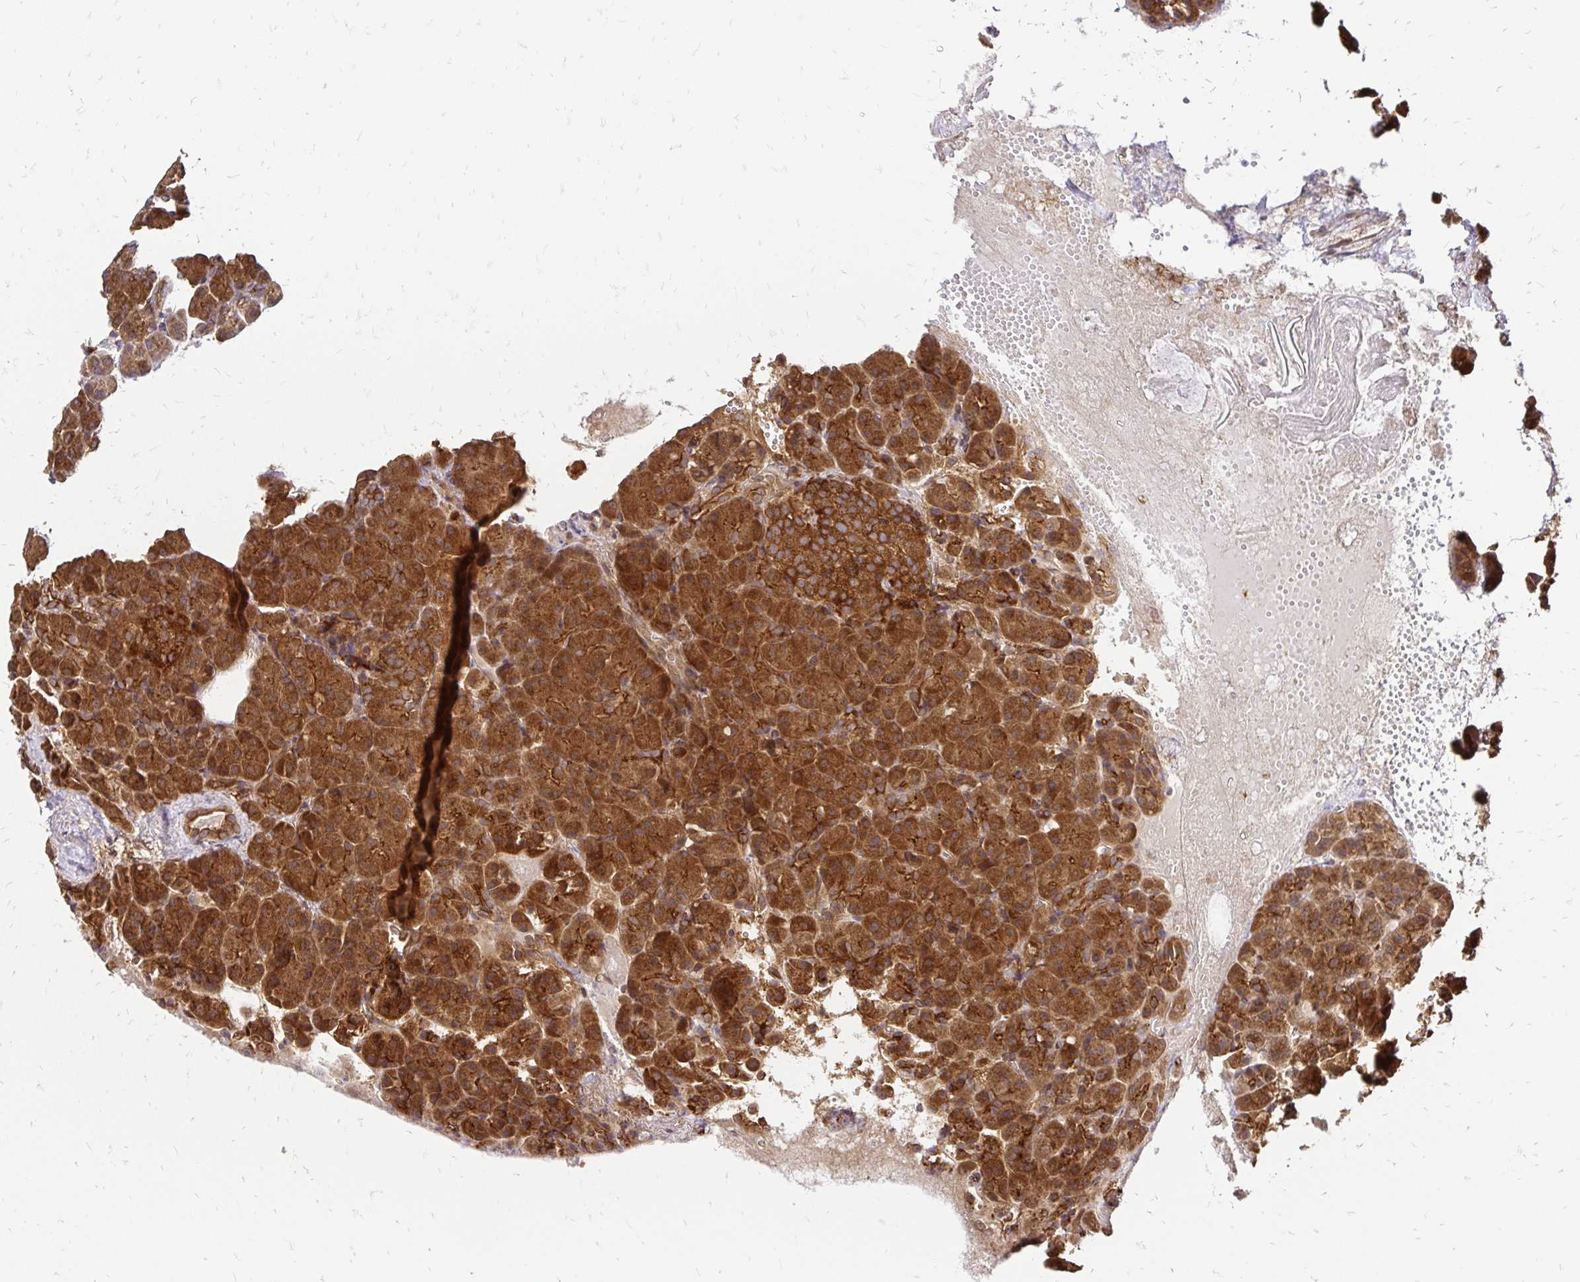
{"staining": {"intensity": "strong", "quantity": ">75%", "location": "cytoplasmic/membranous"}, "tissue": "pancreas", "cell_type": "Exocrine glandular cells", "image_type": "normal", "snomed": [{"axis": "morphology", "description": "Normal tissue, NOS"}, {"axis": "topography", "description": "Pancreas"}], "caption": "Human pancreas stained with a protein marker demonstrates strong staining in exocrine glandular cells.", "gene": "ZW10", "patient": {"sex": "female", "age": 74}}